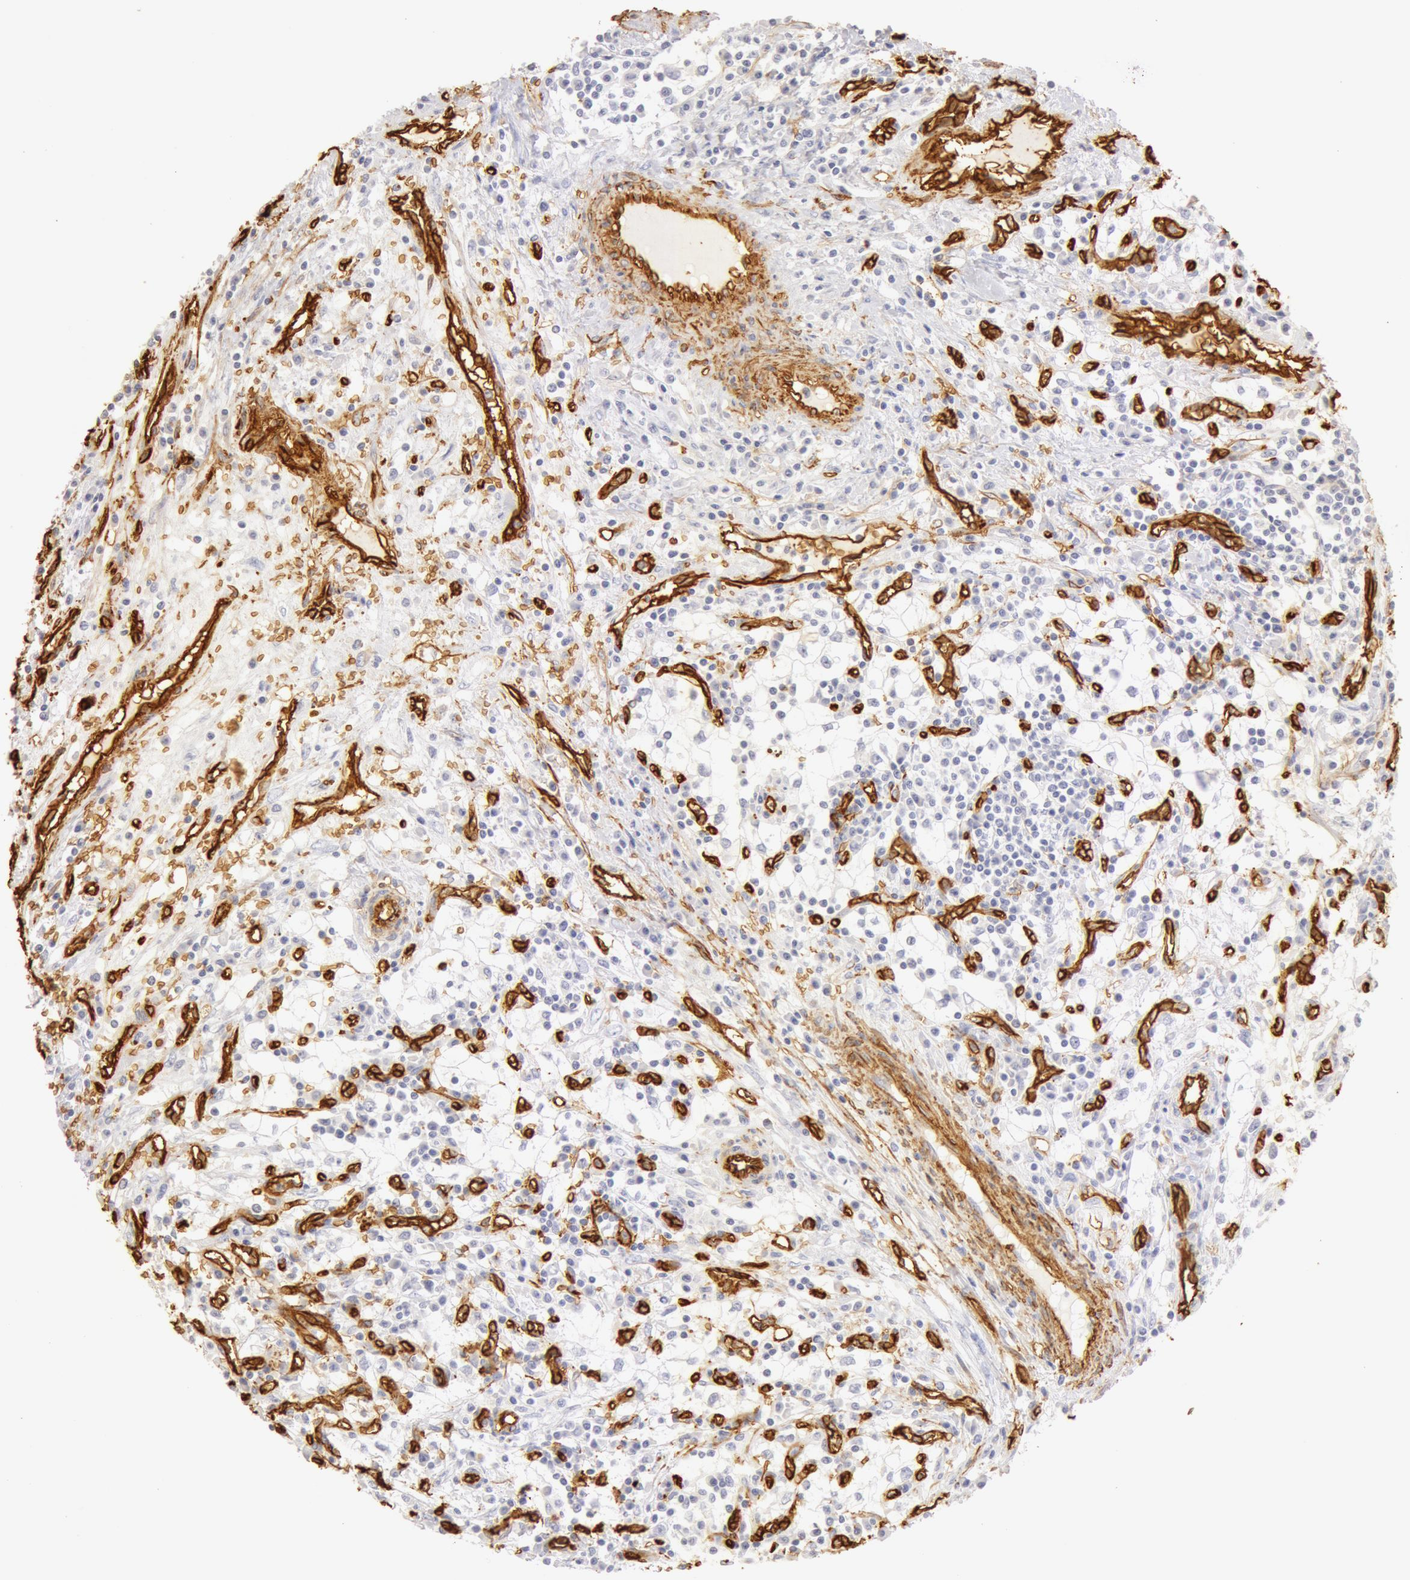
{"staining": {"intensity": "negative", "quantity": "none", "location": "none"}, "tissue": "renal cancer", "cell_type": "Tumor cells", "image_type": "cancer", "snomed": [{"axis": "morphology", "description": "Adenocarcinoma, NOS"}, {"axis": "topography", "description": "Kidney"}], "caption": "High magnification brightfield microscopy of renal adenocarcinoma stained with DAB (3,3'-diaminobenzidine) (brown) and counterstained with hematoxylin (blue): tumor cells show no significant positivity. (DAB immunohistochemistry with hematoxylin counter stain).", "gene": "AQP1", "patient": {"sex": "male", "age": 82}}